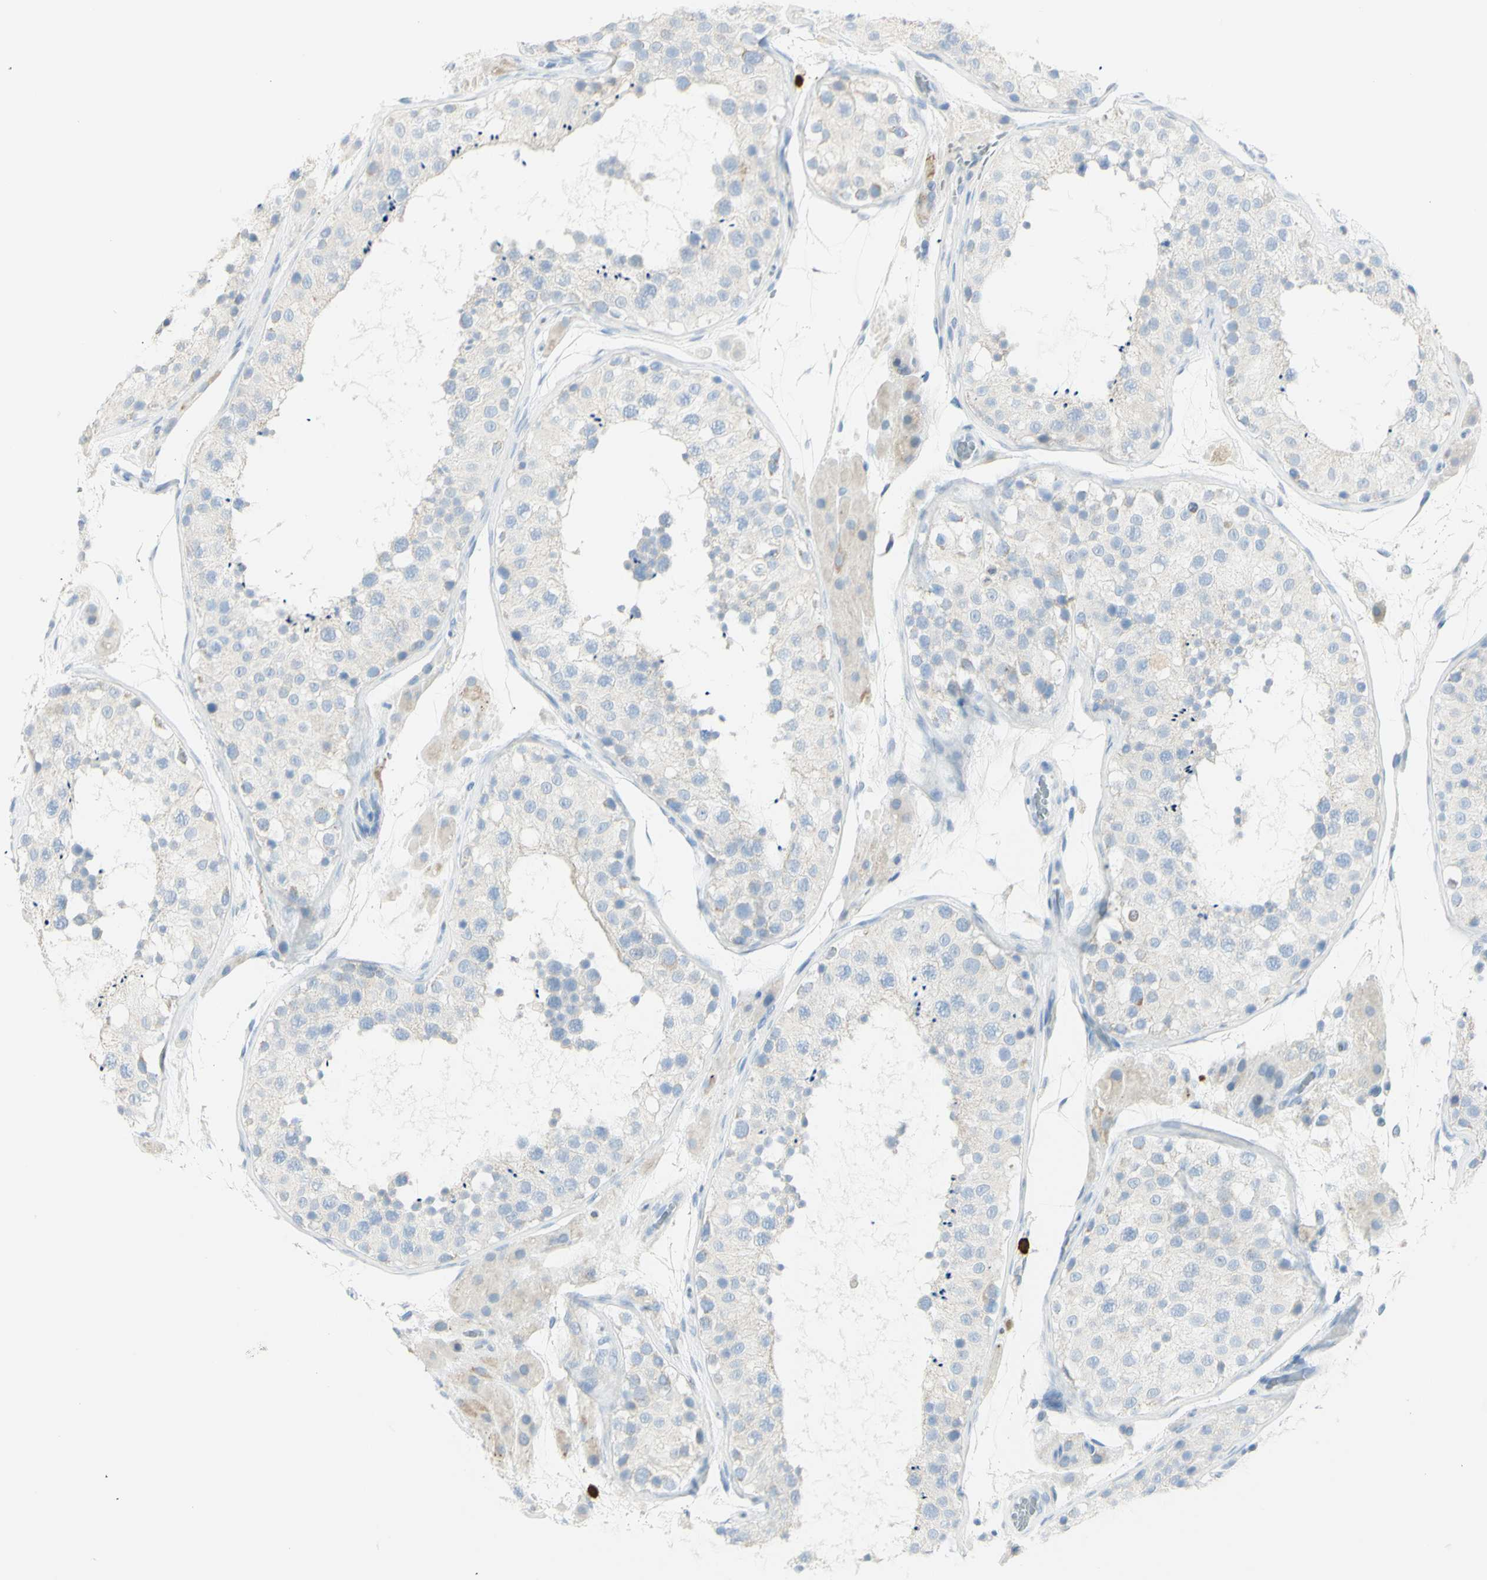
{"staining": {"intensity": "weak", "quantity": "<25%", "location": "cytoplasmic/membranous"}, "tissue": "testis", "cell_type": "Cells in seminiferous ducts", "image_type": "normal", "snomed": [{"axis": "morphology", "description": "Normal tissue, NOS"}, {"axis": "topography", "description": "Testis"}], "caption": "Immunohistochemical staining of benign human testis shows no significant expression in cells in seminiferous ducts. (Immunohistochemistry (ihc), brightfield microscopy, high magnification).", "gene": "LETM1", "patient": {"sex": "male", "age": 26}}